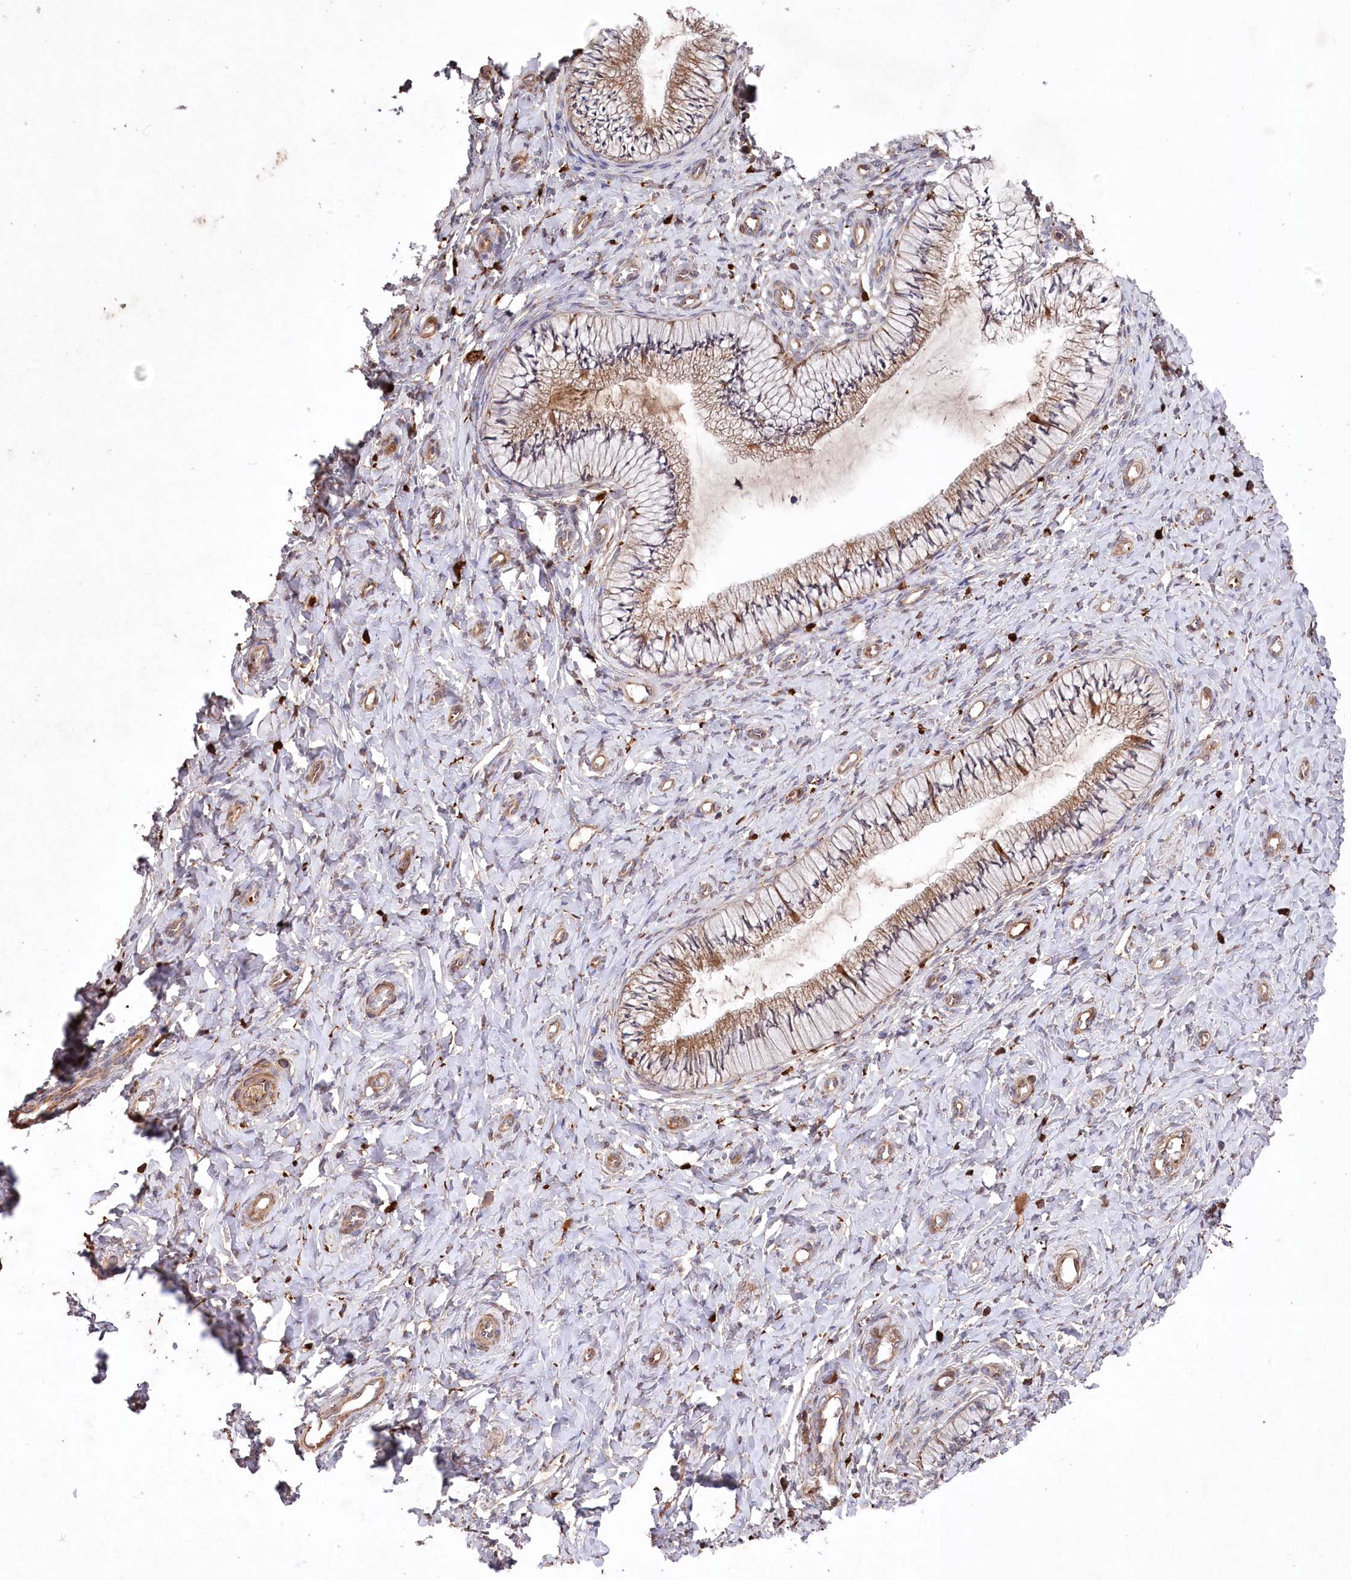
{"staining": {"intensity": "strong", "quantity": ">75%", "location": "cytoplasmic/membranous"}, "tissue": "cervix", "cell_type": "Glandular cells", "image_type": "normal", "snomed": [{"axis": "morphology", "description": "Normal tissue, NOS"}, {"axis": "topography", "description": "Cervix"}], "caption": "IHC staining of unremarkable cervix, which displays high levels of strong cytoplasmic/membranous expression in approximately >75% of glandular cells indicating strong cytoplasmic/membranous protein expression. The staining was performed using DAB (3,3'-diaminobenzidine) (brown) for protein detection and nuclei were counterstained in hematoxylin (blue).", "gene": "PPP1R21", "patient": {"sex": "female", "age": 36}}